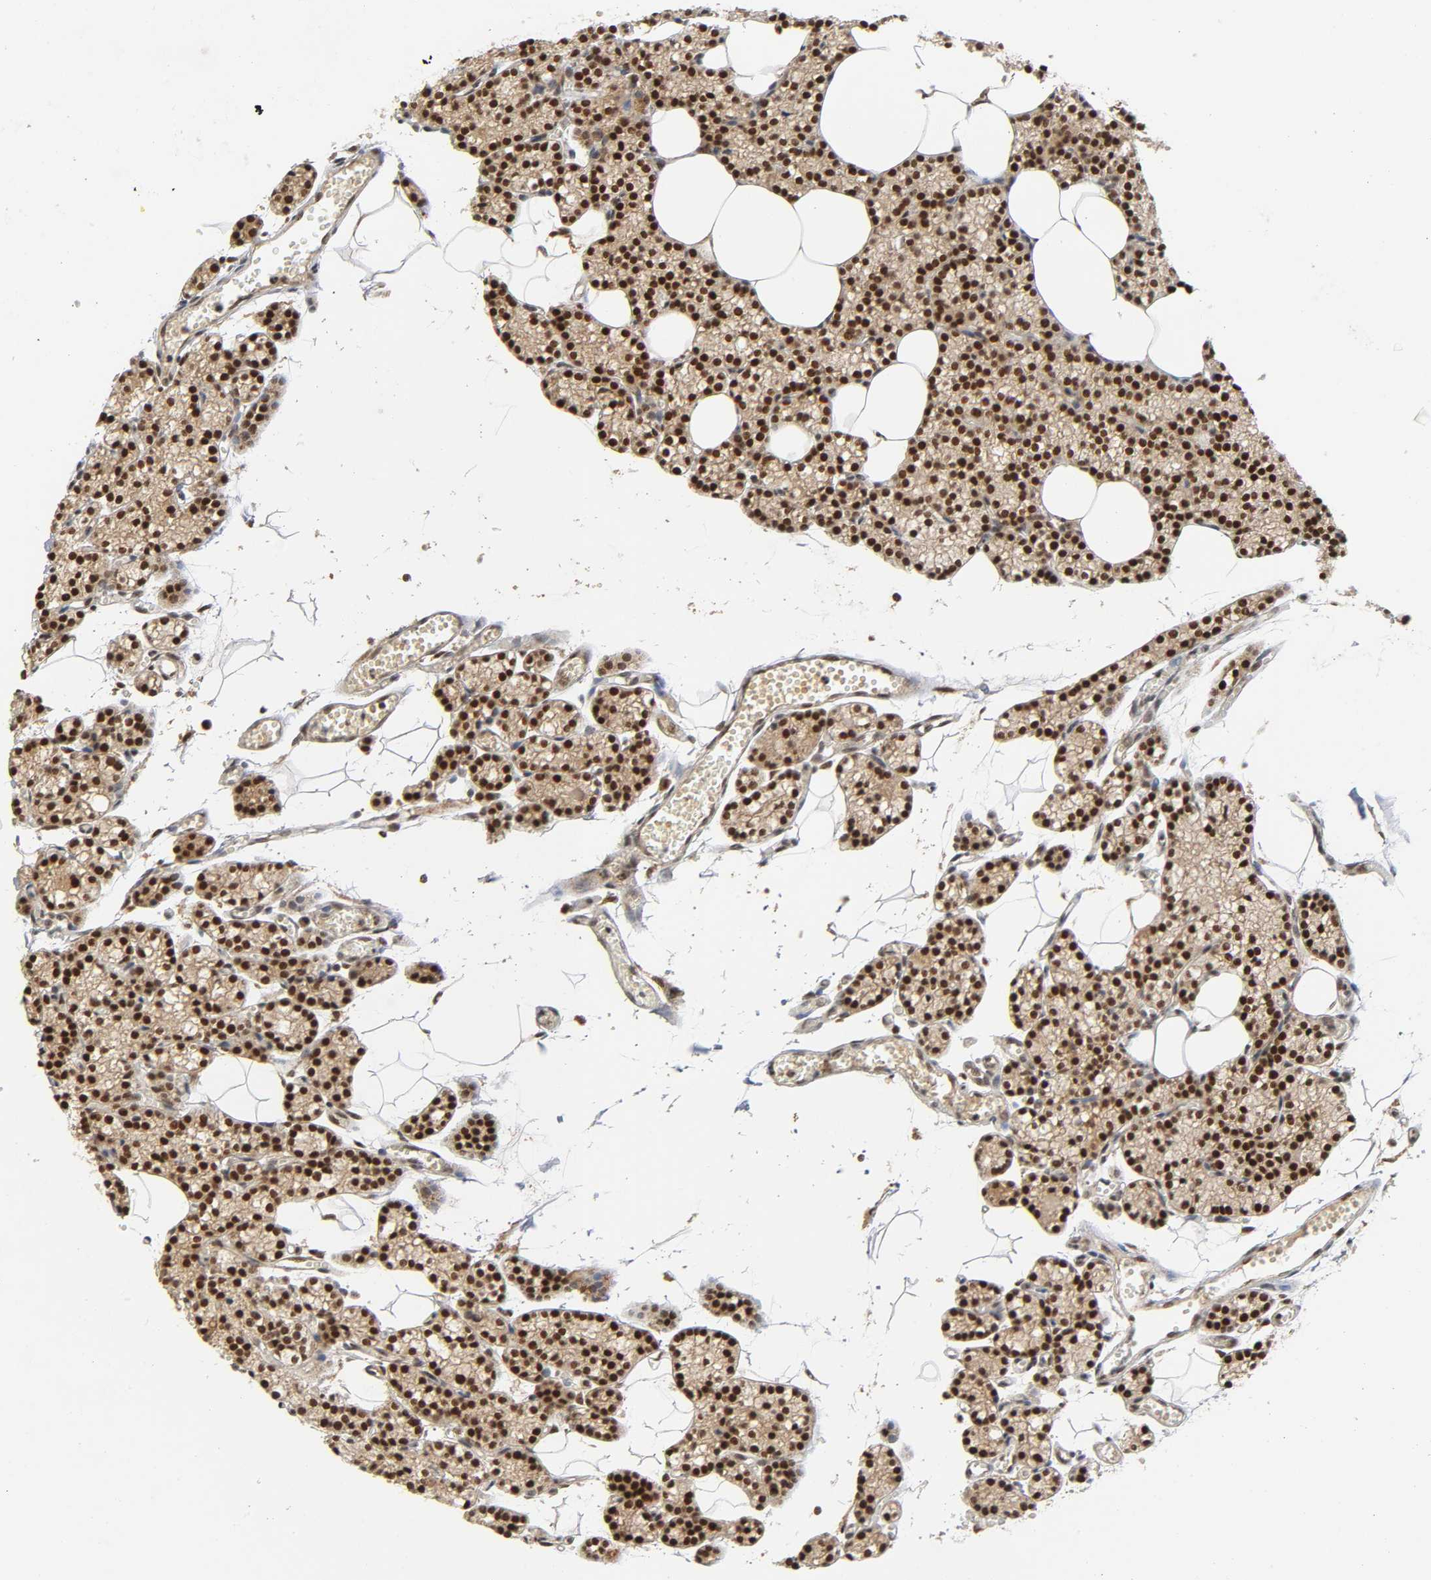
{"staining": {"intensity": "moderate", "quantity": ">75%", "location": "cytoplasmic/membranous,nuclear"}, "tissue": "parathyroid gland", "cell_type": "Glandular cells", "image_type": "normal", "snomed": [{"axis": "morphology", "description": "Normal tissue, NOS"}, {"axis": "topography", "description": "Parathyroid gland"}], "caption": "Protein expression analysis of normal human parathyroid gland reveals moderate cytoplasmic/membranous,nuclear staining in approximately >75% of glandular cells.", "gene": "KAT2B", "patient": {"sex": "female", "age": 60}}